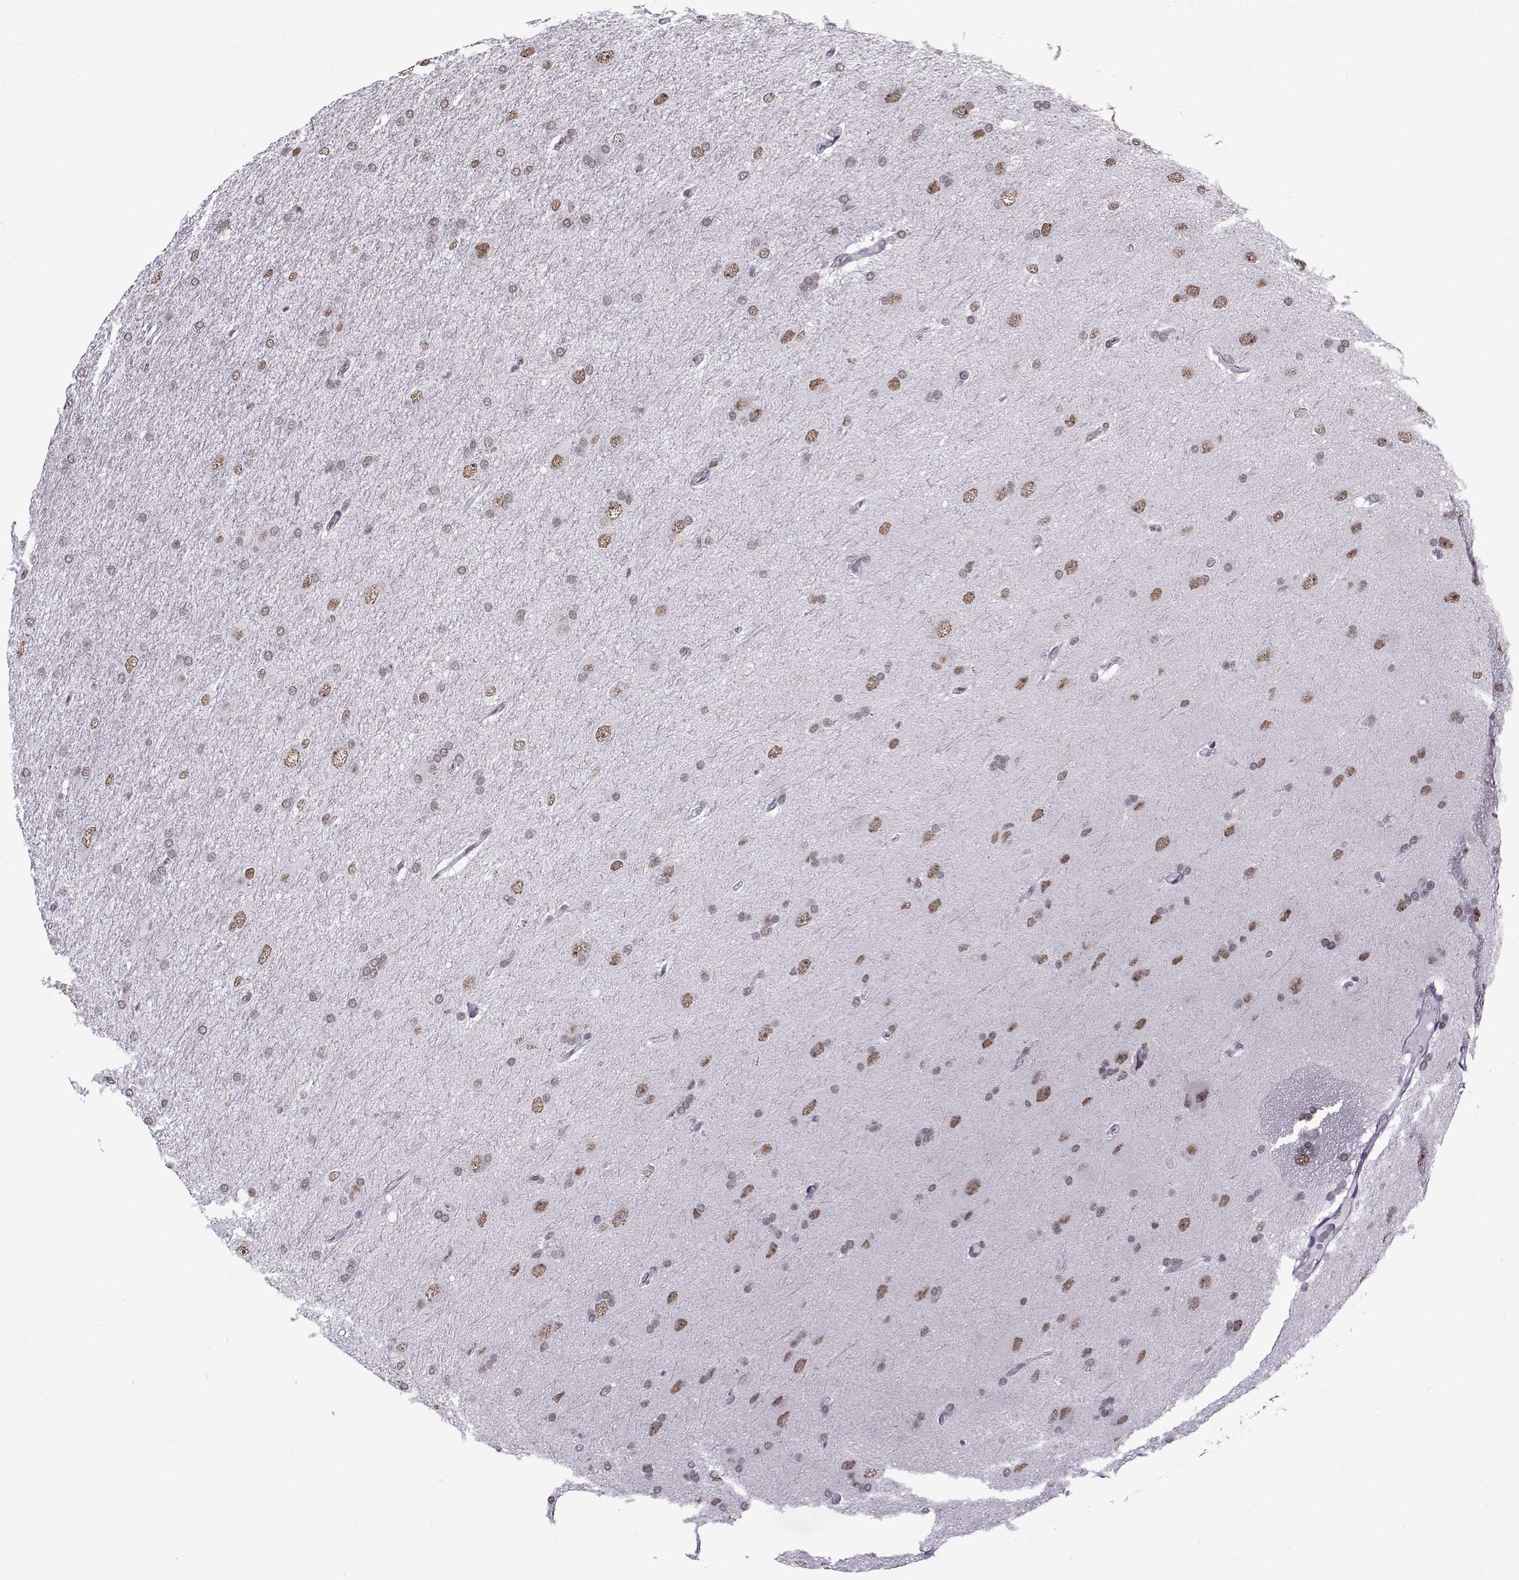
{"staining": {"intensity": "negative", "quantity": "none", "location": "none"}, "tissue": "glioma", "cell_type": "Tumor cells", "image_type": "cancer", "snomed": [{"axis": "morphology", "description": "Glioma, malignant, High grade"}, {"axis": "topography", "description": "Cerebral cortex"}], "caption": "Tumor cells are negative for brown protein staining in malignant glioma (high-grade). (DAB IHC with hematoxylin counter stain).", "gene": "PRMT8", "patient": {"sex": "male", "age": 70}}